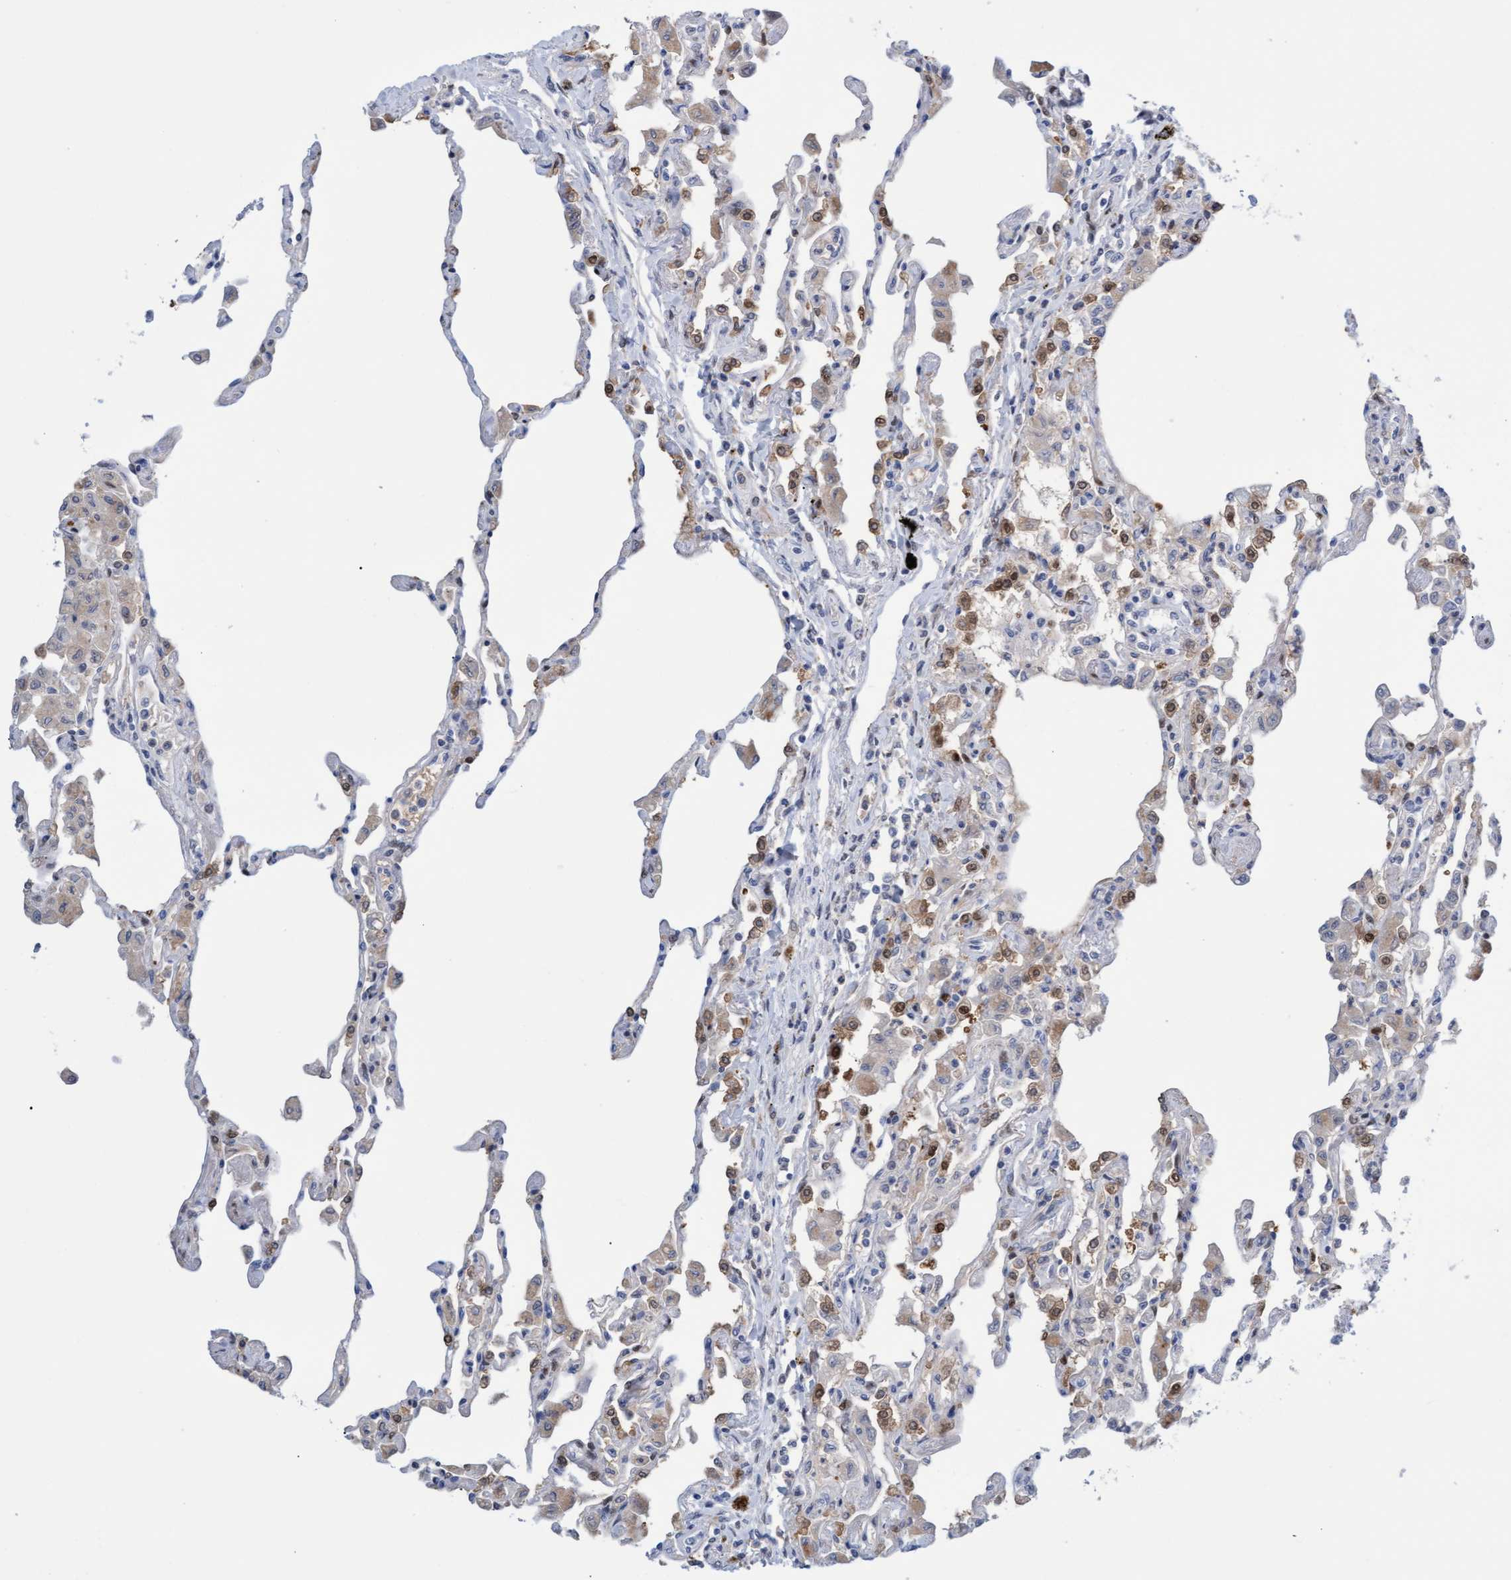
{"staining": {"intensity": "weak", "quantity": "<25%", "location": "cytoplasmic/membranous,nuclear"}, "tissue": "lung", "cell_type": "Alveolar cells", "image_type": "normal", "snomed": [{"axis": "morphology", "description": "Normal tissue, NOS"}, {"axis": "topography", "description": "Bronchus"}, {"axis": "topography", "description": "Lung"}], "caption": "Alveolar cells show no significant positivity in unremarkable lung.", "gene": "PINX1", "patient": {"sex": "female", "age": 49}}